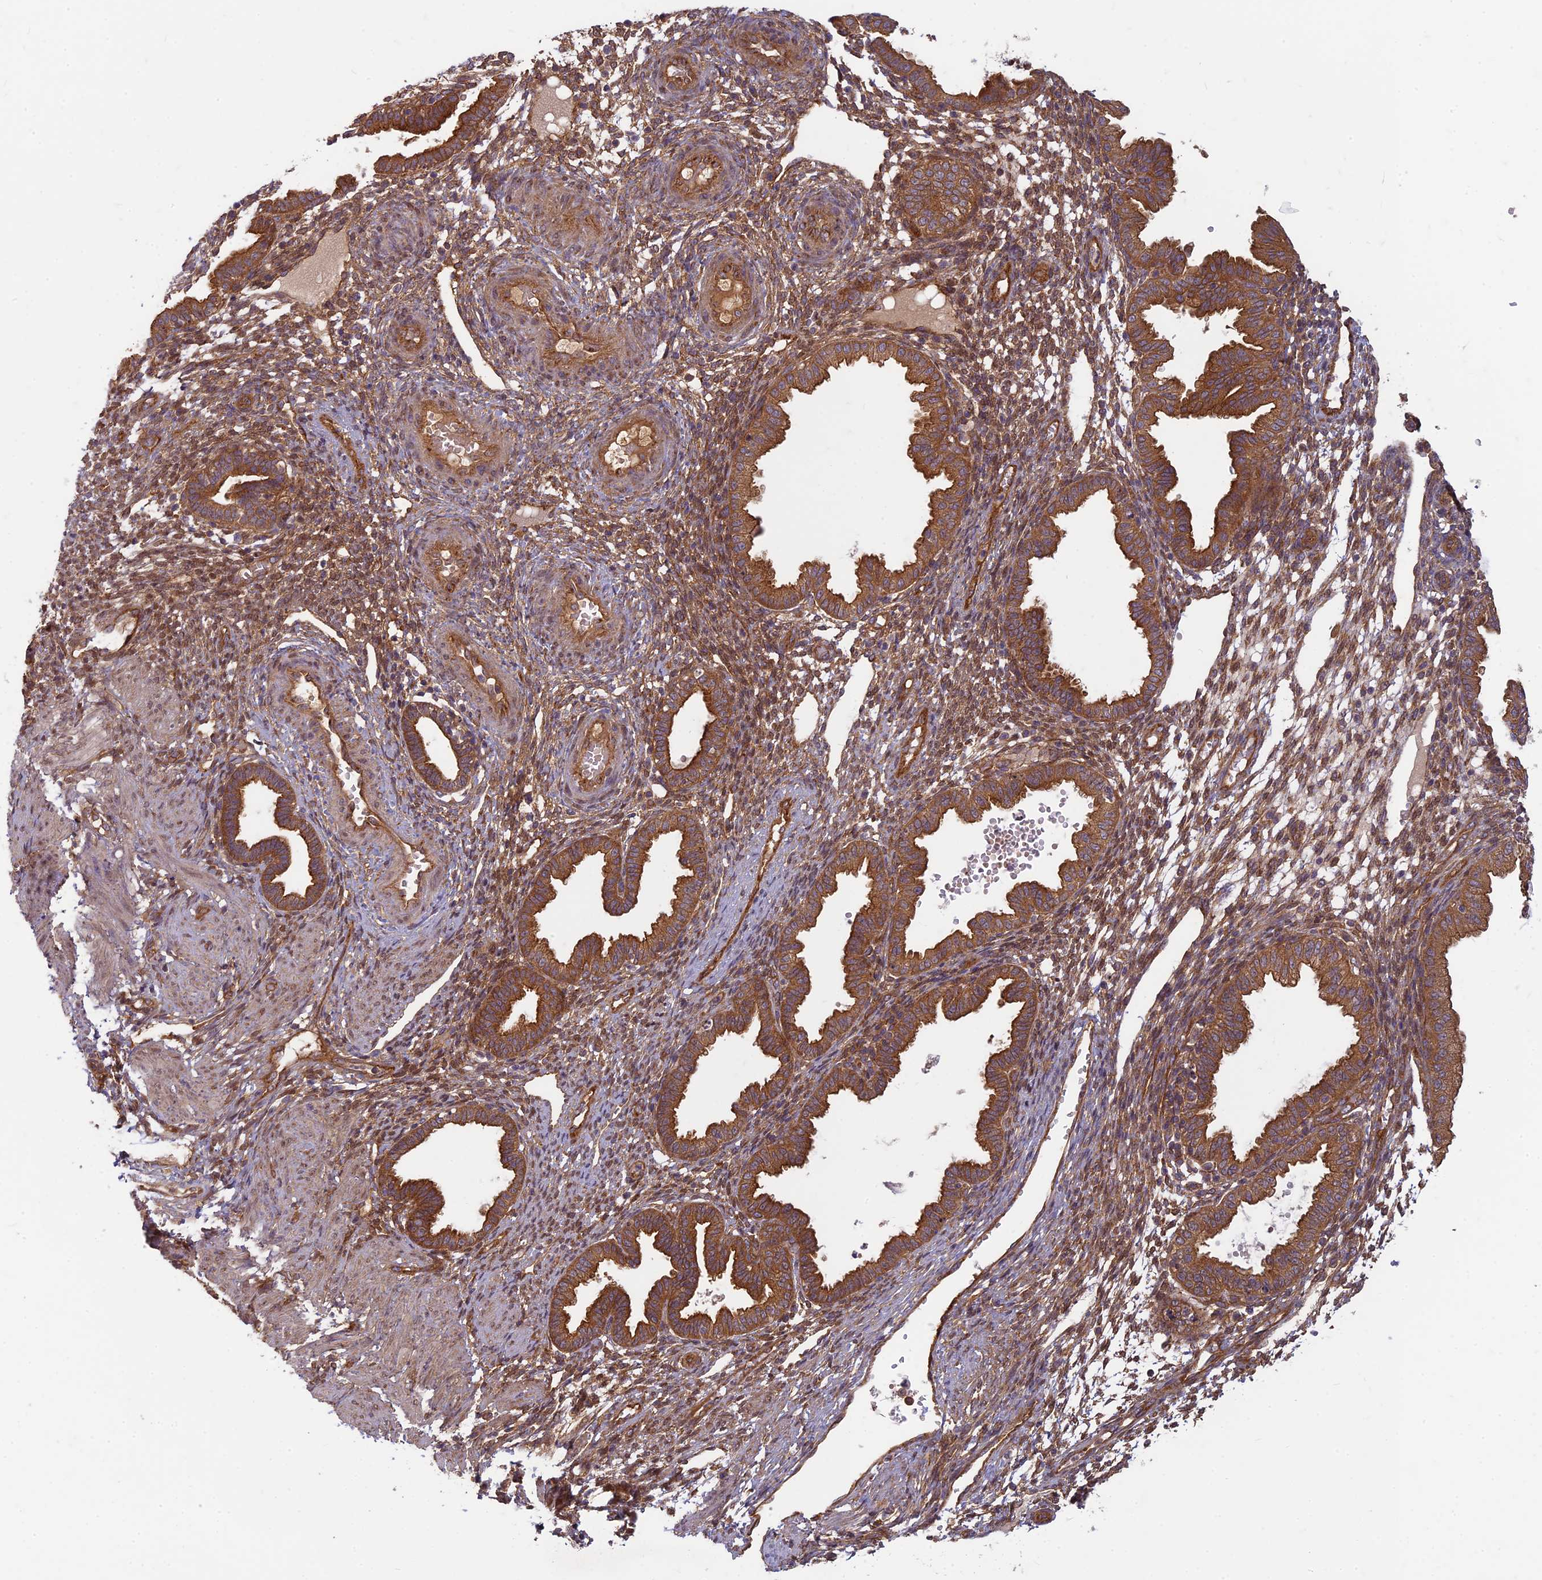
{"staining": {"intensity": "moderate", "quantity": ">75%", "location": "cytoplasmic/membranous"}, "tissue": "endometrium", "cell_type": "Cells in endometrial stroma", "image_type": "normal", "snomed": [{"axis": "morphology", "description": "Normal tissue, NOS"}, {"axis": "topography", "description": "Endometrium"}], "caption": "Protein expression analysis of normal human endometrium reveals moderate cytoplasmic/membranous expression in approximately >75% of cells in endometrial stroma. (DAB (3,3'-diaminobenzidine) IHC, brown staining for protein, blue staining for nuclei).", "gene": "TCF25", "patient": {"sex": "female", "age": 33}}